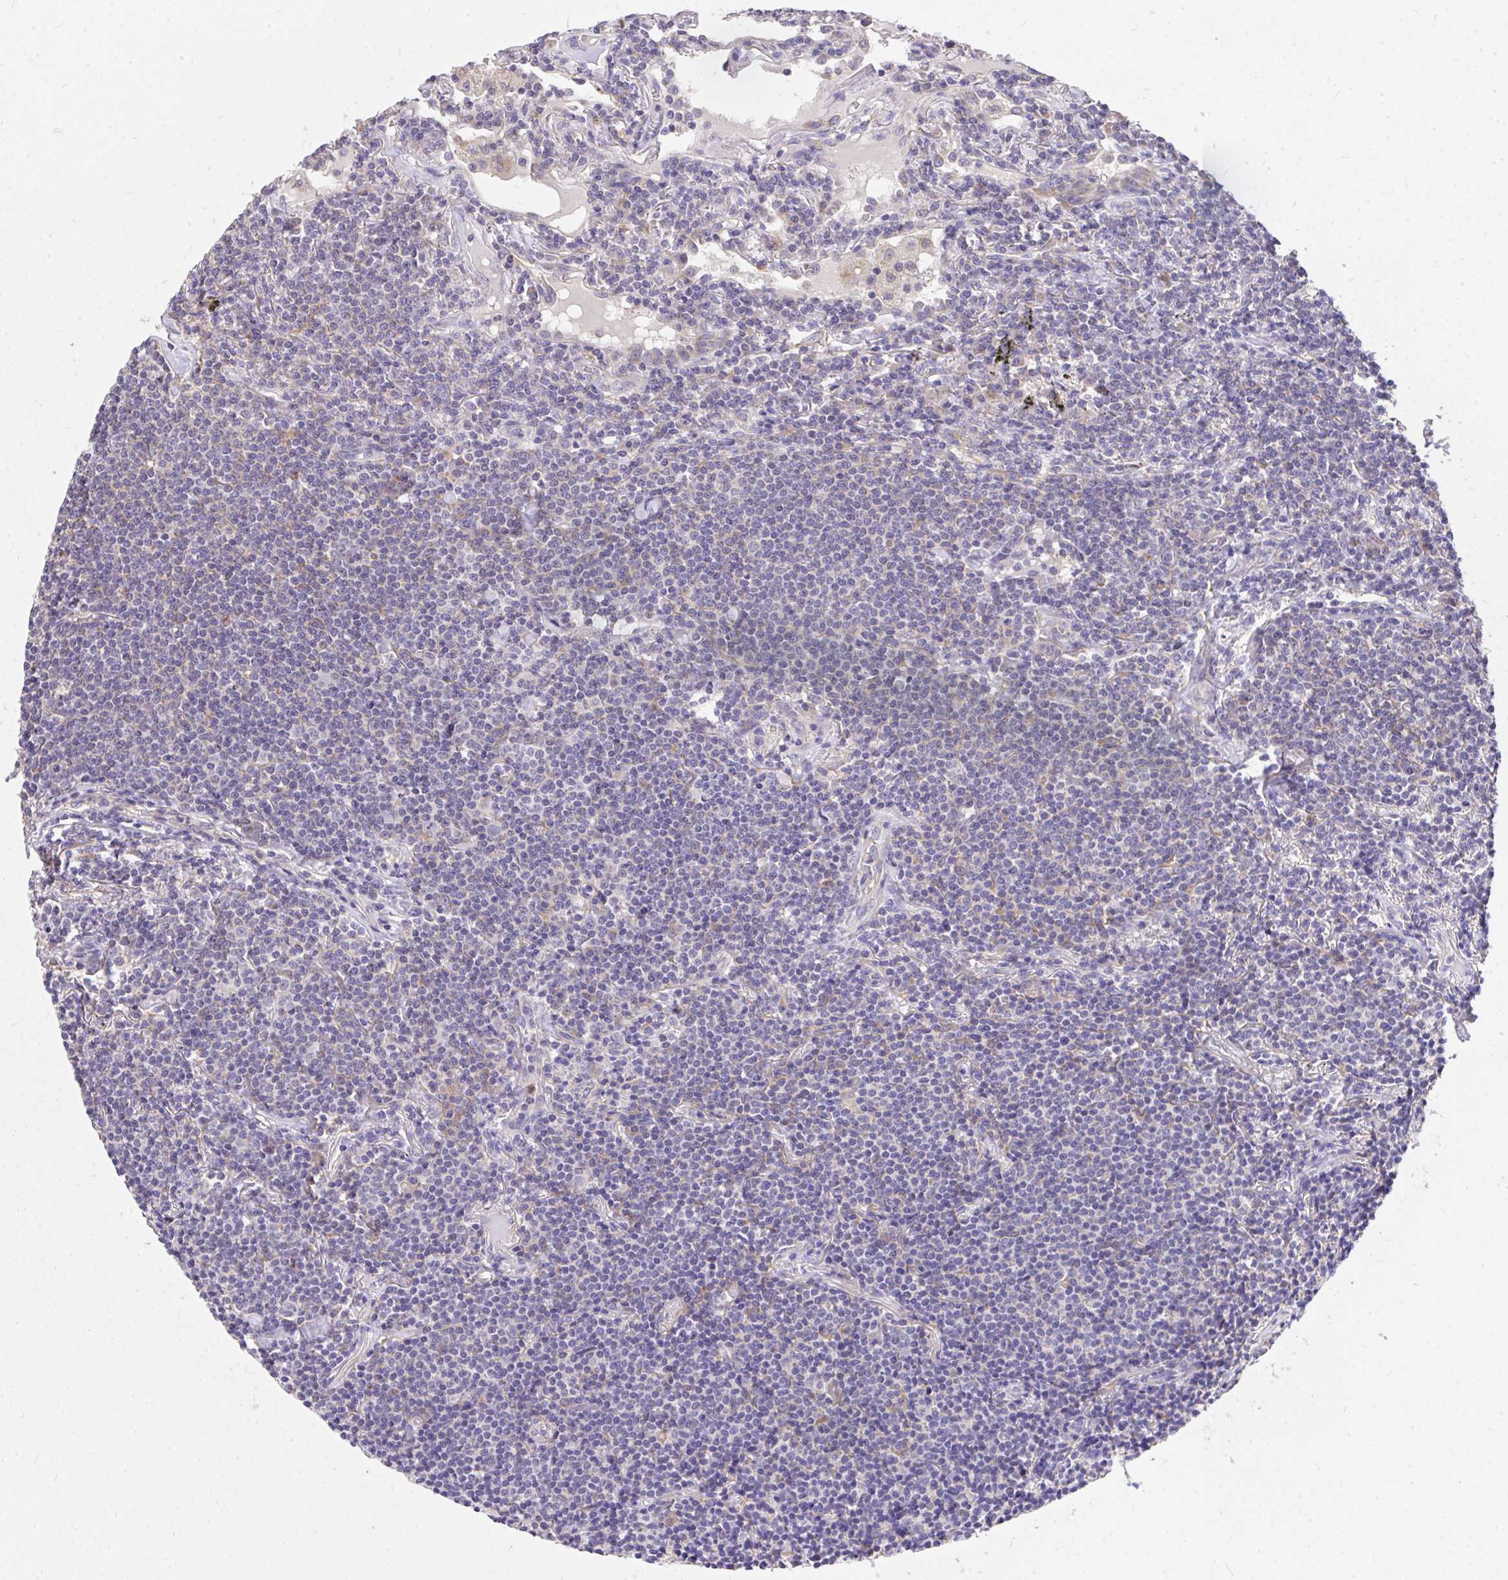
{"staining": {"intensity": "negative", "quantity": "none", "location": "none"}, "tissue": "lymphoma", "cell_type": "Tumor cells", "image_type": "cancer", "snomed": [{"axis": "morphology", "description": "Malignant lymphoma, non-Hodgkin's type, Low grade"}, {"axis": "topography", "description": "Lung"}], "caption": "A high-resolution histopathology image shows immunohistochemistry (IHC) staining of lymphoma, which demonstrates no significant staining in tumor cells.", "gene": "MPC2", "patient": {"sex": "female", "age": 71}}